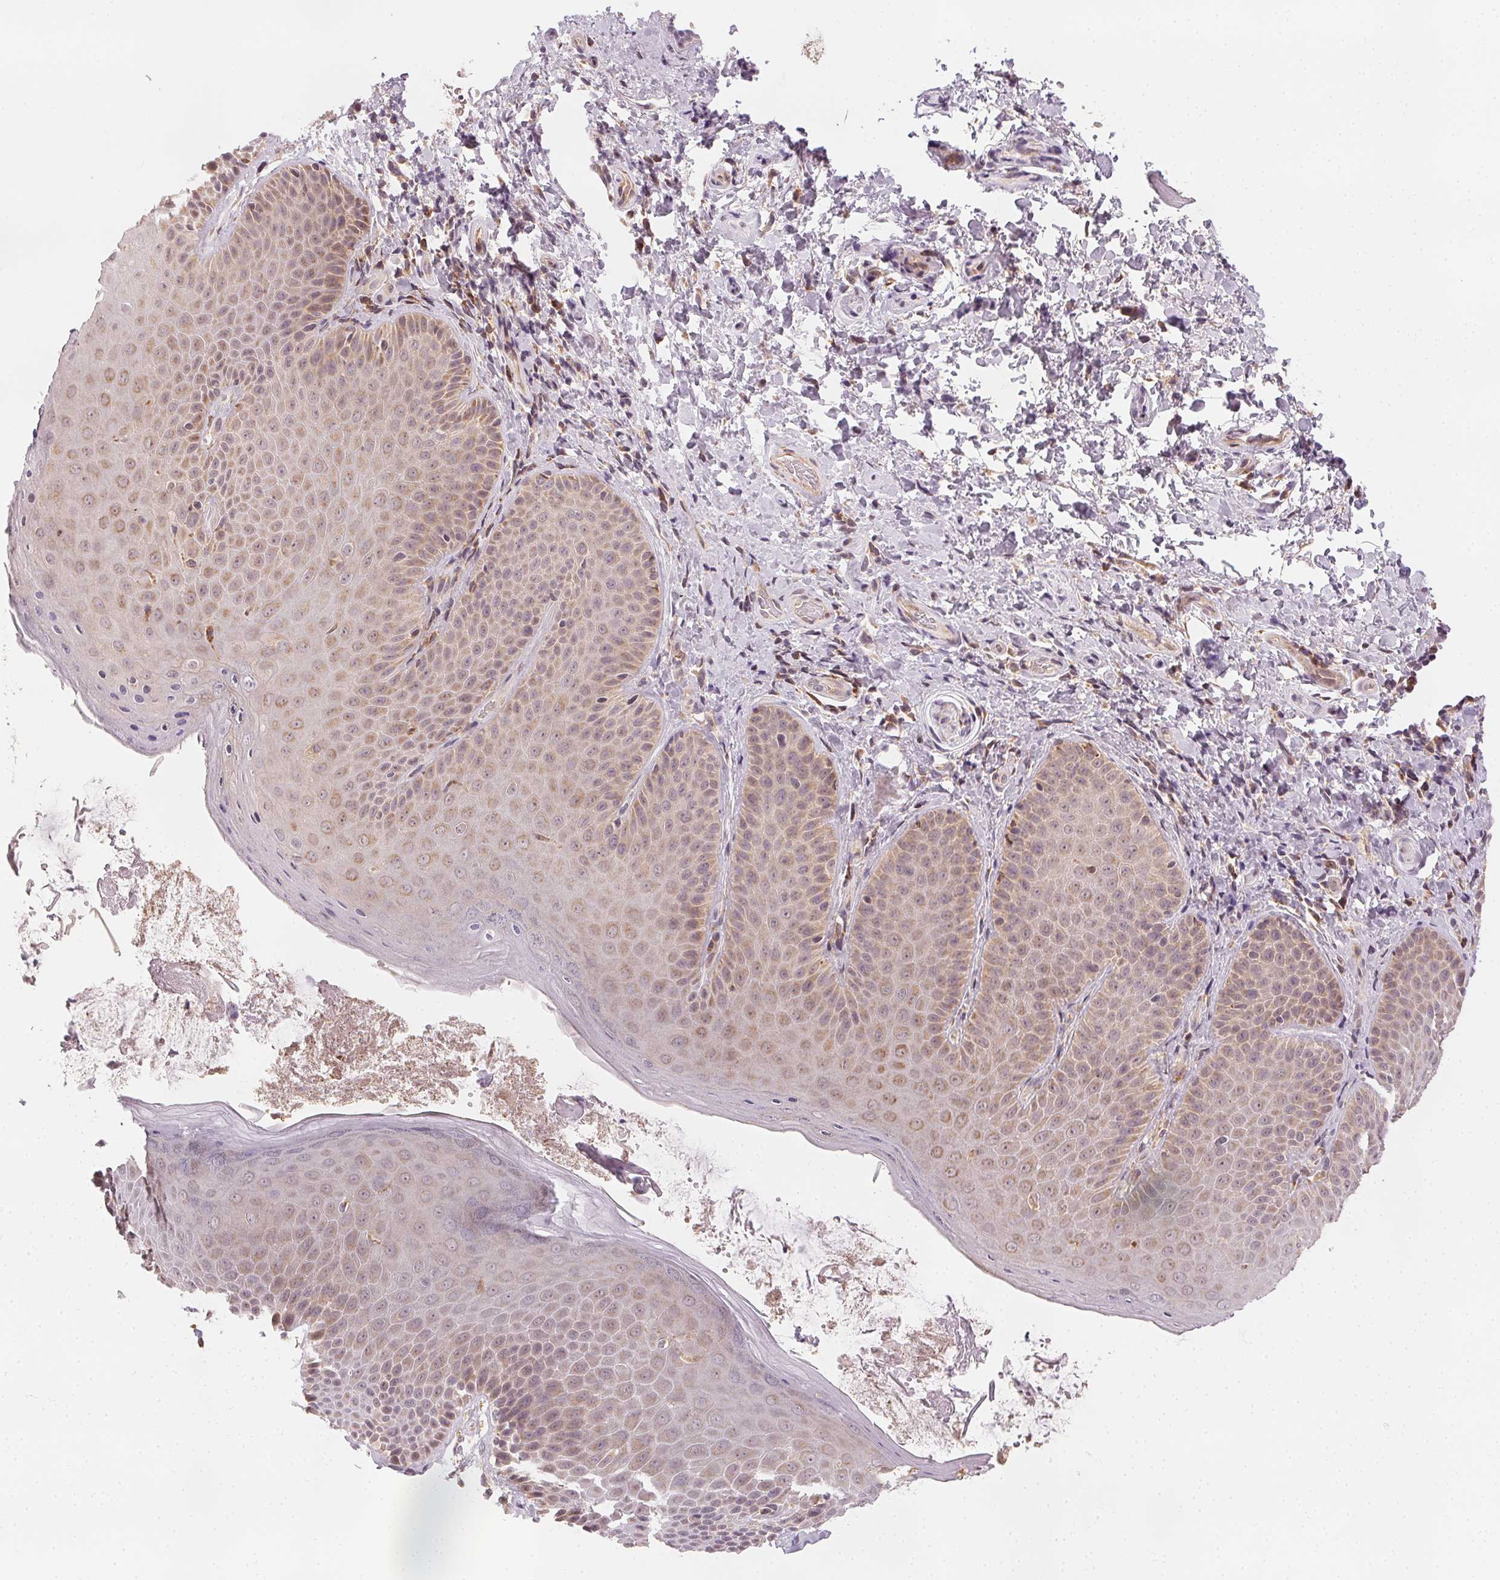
{"staining": {"intensity": "weak", "quantity": "<25%", "location": "cytoplasmic/membranous"}, "tissue": "skin", "cell_type": "Epidermal cells", "image_type": "normal", "snomed": [{"axis": "morphology", "description": "Normal tissue, NOS"}, {"axis": "topography", "description": "Anal"}, {"axis": "topography", "description": "Peripheral nerve tissue"}], "caption": "This is a histopathology image of IHC staining of normal skin, which shows no expression in epidermal cells. (Immunohistochemistry (ihc), brightfield microscopy, high magnification).", "gene": "NCOA4", "patient": {"sex": "male", "age": 51}}